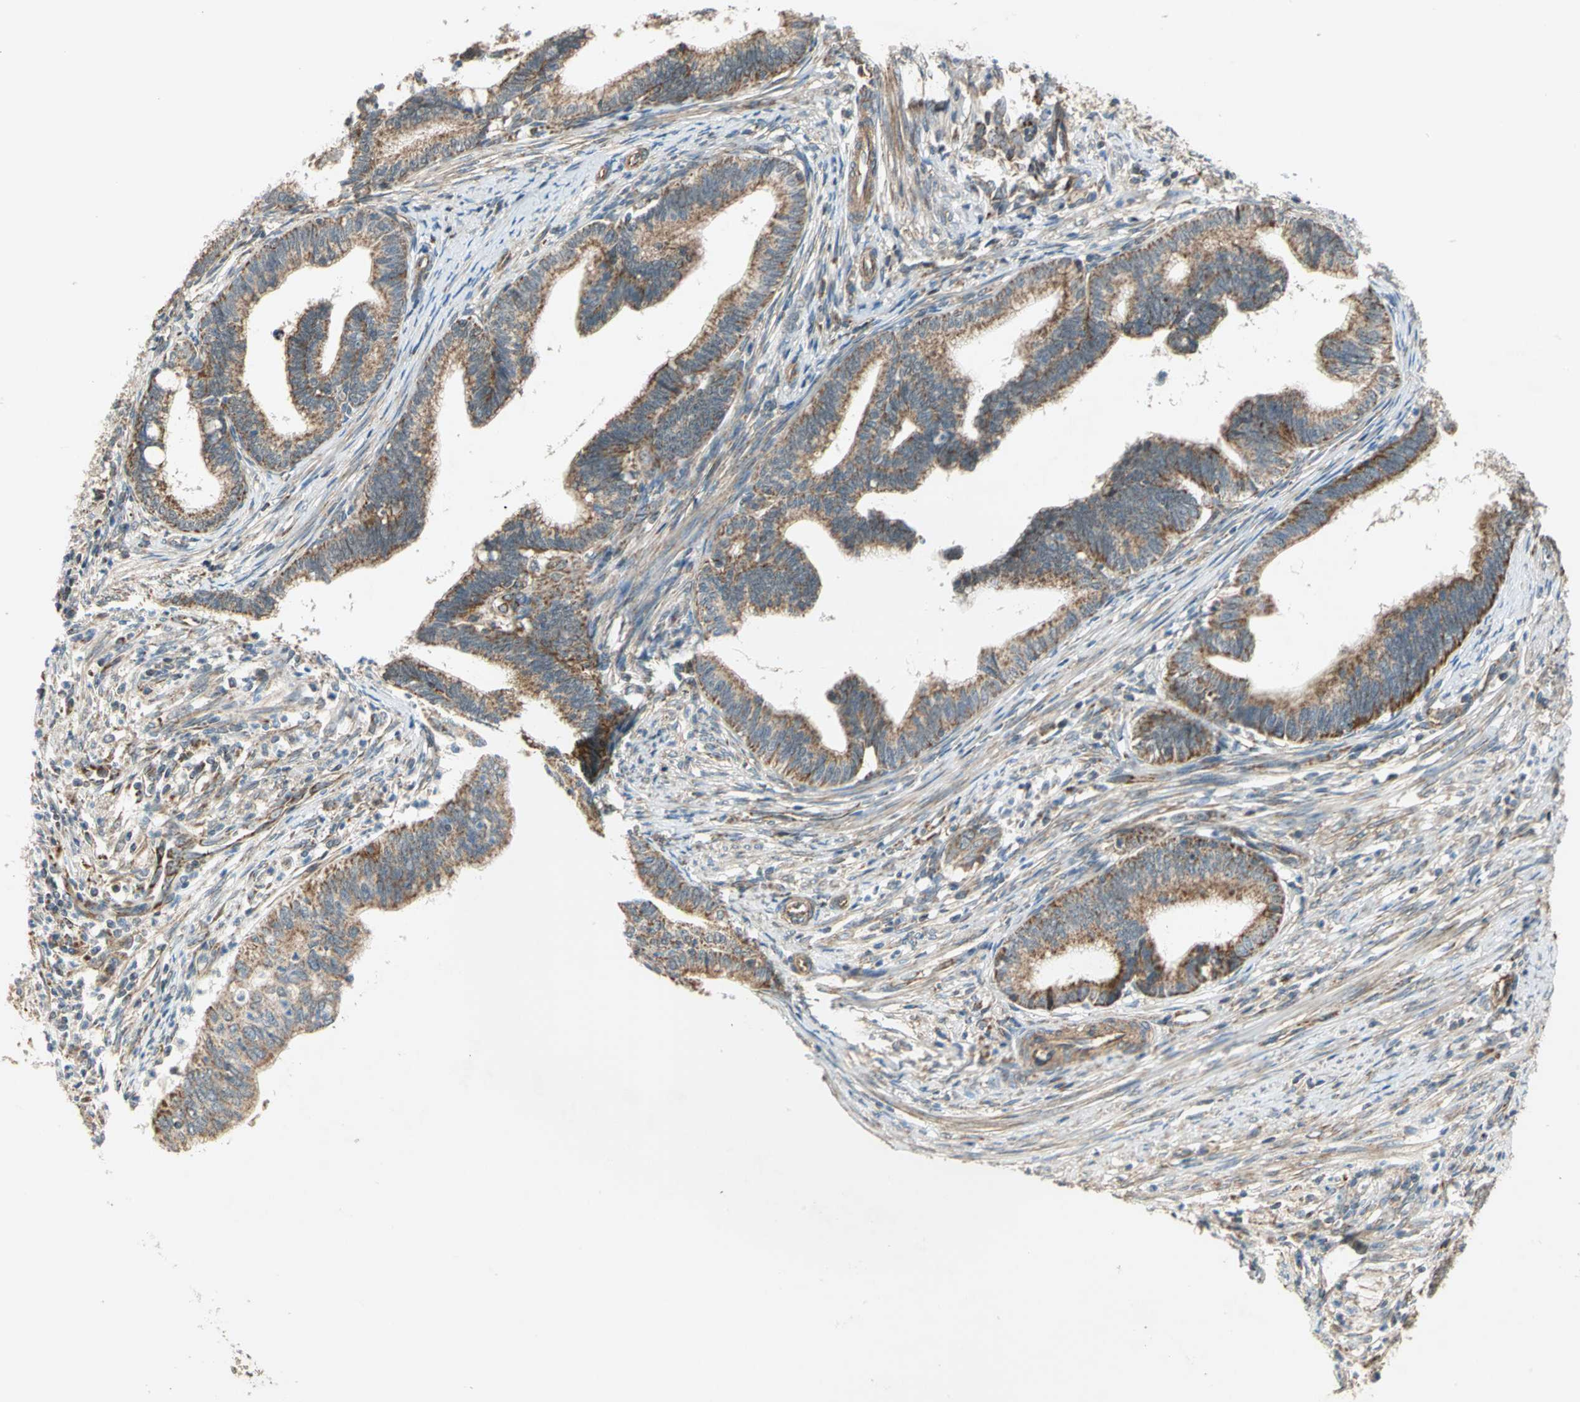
{"staining": {"intensity": "moderate", "quantity": ">75%", "location": "cytoplasmic/membranous"}, "tissue": "cervical cancer", "cell_type": "Tumor cells", "image_type": "cancer", "snomed": [{"axis": "morphology", "description": "Adenocarcinoma, NOS"}, {"axis": "topography", "description": "Cervix"}], "caption": "Brown immunohistochemical staining in adenocarcinoma (cervical) reveals moderate cytoplasmic/membranous staining in about >75% of tumor cells.", "gene": "MRPS22", "patient": {"sex": "female", "age": 36}}